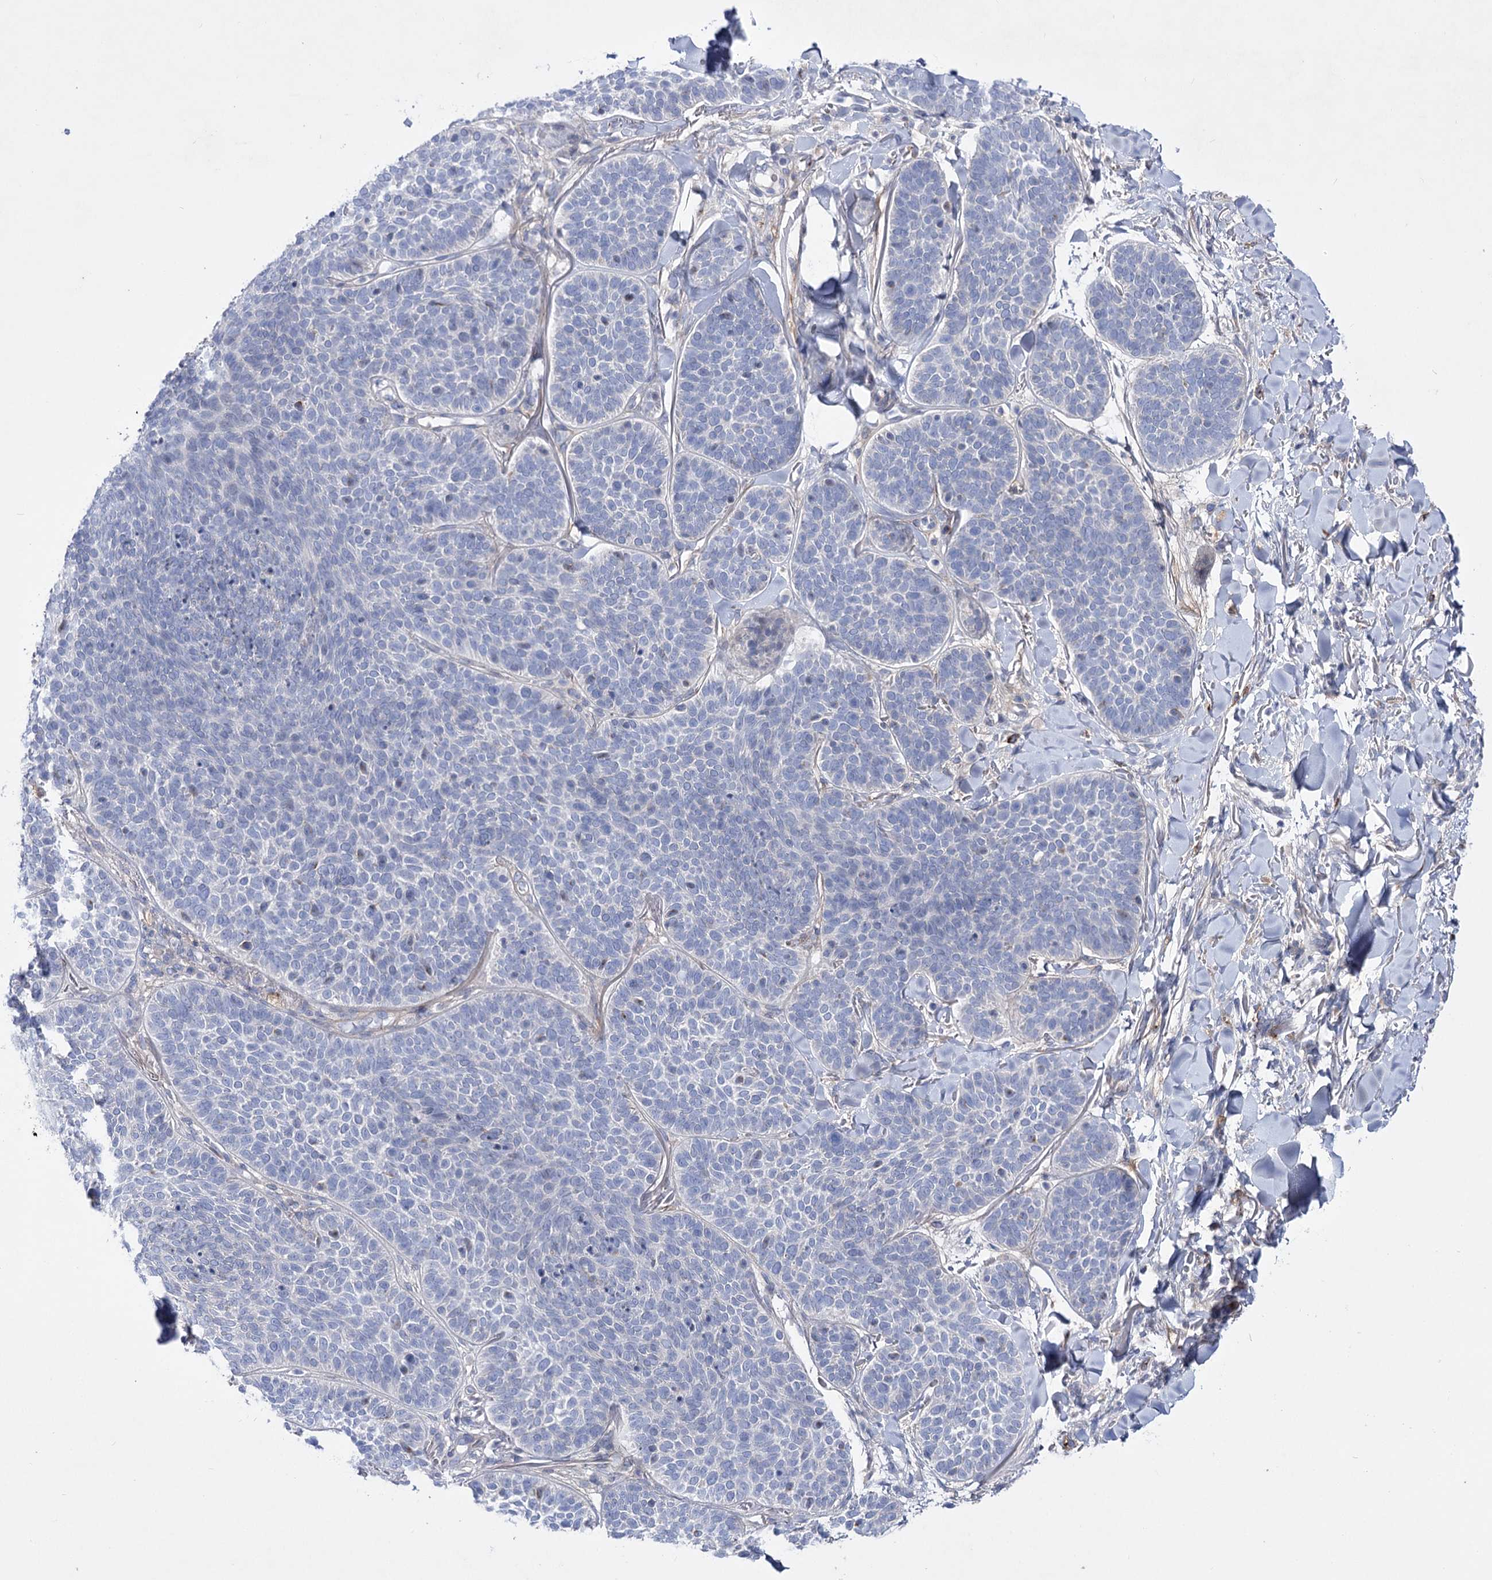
{"staining": {"intensity": "negative", "quantity": "none", "location": "none"}, "tissue": "skin cancer", "cell_type": "Tumor cells", "image_type": "cancer", "snomed": [{"axis": "morphology", "description": "Basal cell carcinoma"}, {"axis": "topography", "description": "Skin"}], "caption": "Protein analysis of skin cancer (basal cell carcinoma) reveals no significant positivity in tumor cells. The staining was performed using DAB to visualize the protein expression in brown, while the nuclei were stained in blue with hematoxylin (Magnification: 20x).", "gene": "LRRC14B", "patient": {"sex": "male", "age": 85}}